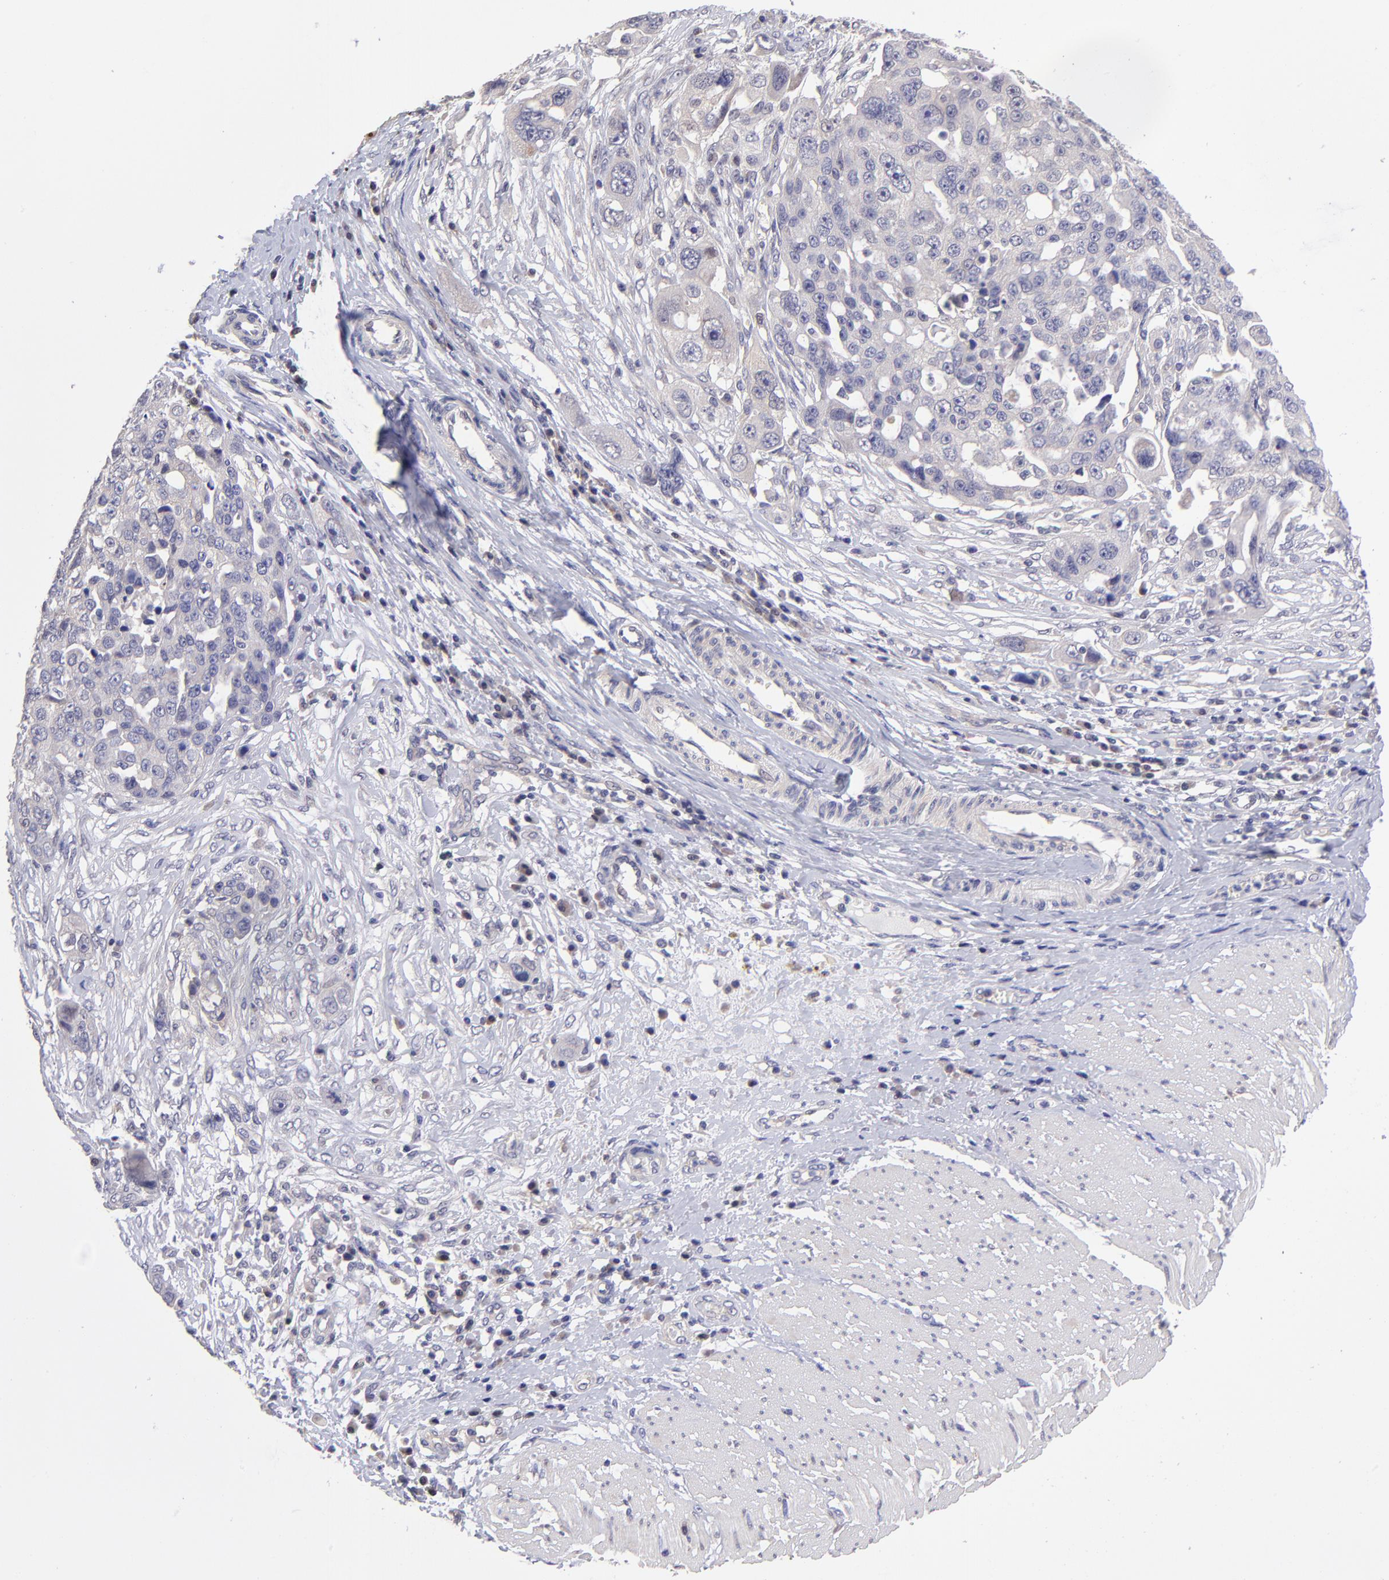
{"staining": {"intensity": "negative", "quantity": "none", "location": "none"}, "tissue": "ovarian cancer", "cell_type": "Tumor cells", "image_type": "cancer", "snomed": [{"axis": "morphology", "description": "Cystadenocarcinoma, serous, NOS"}, {"axis": "topography", "description": "Ovary"}], "caption": "The image reveals no staining of tumor cells in ovarian cancer (serous cystadenocarcinoma).", "gene": "NSF", "patient": {"sex": "female", "age": 77}}